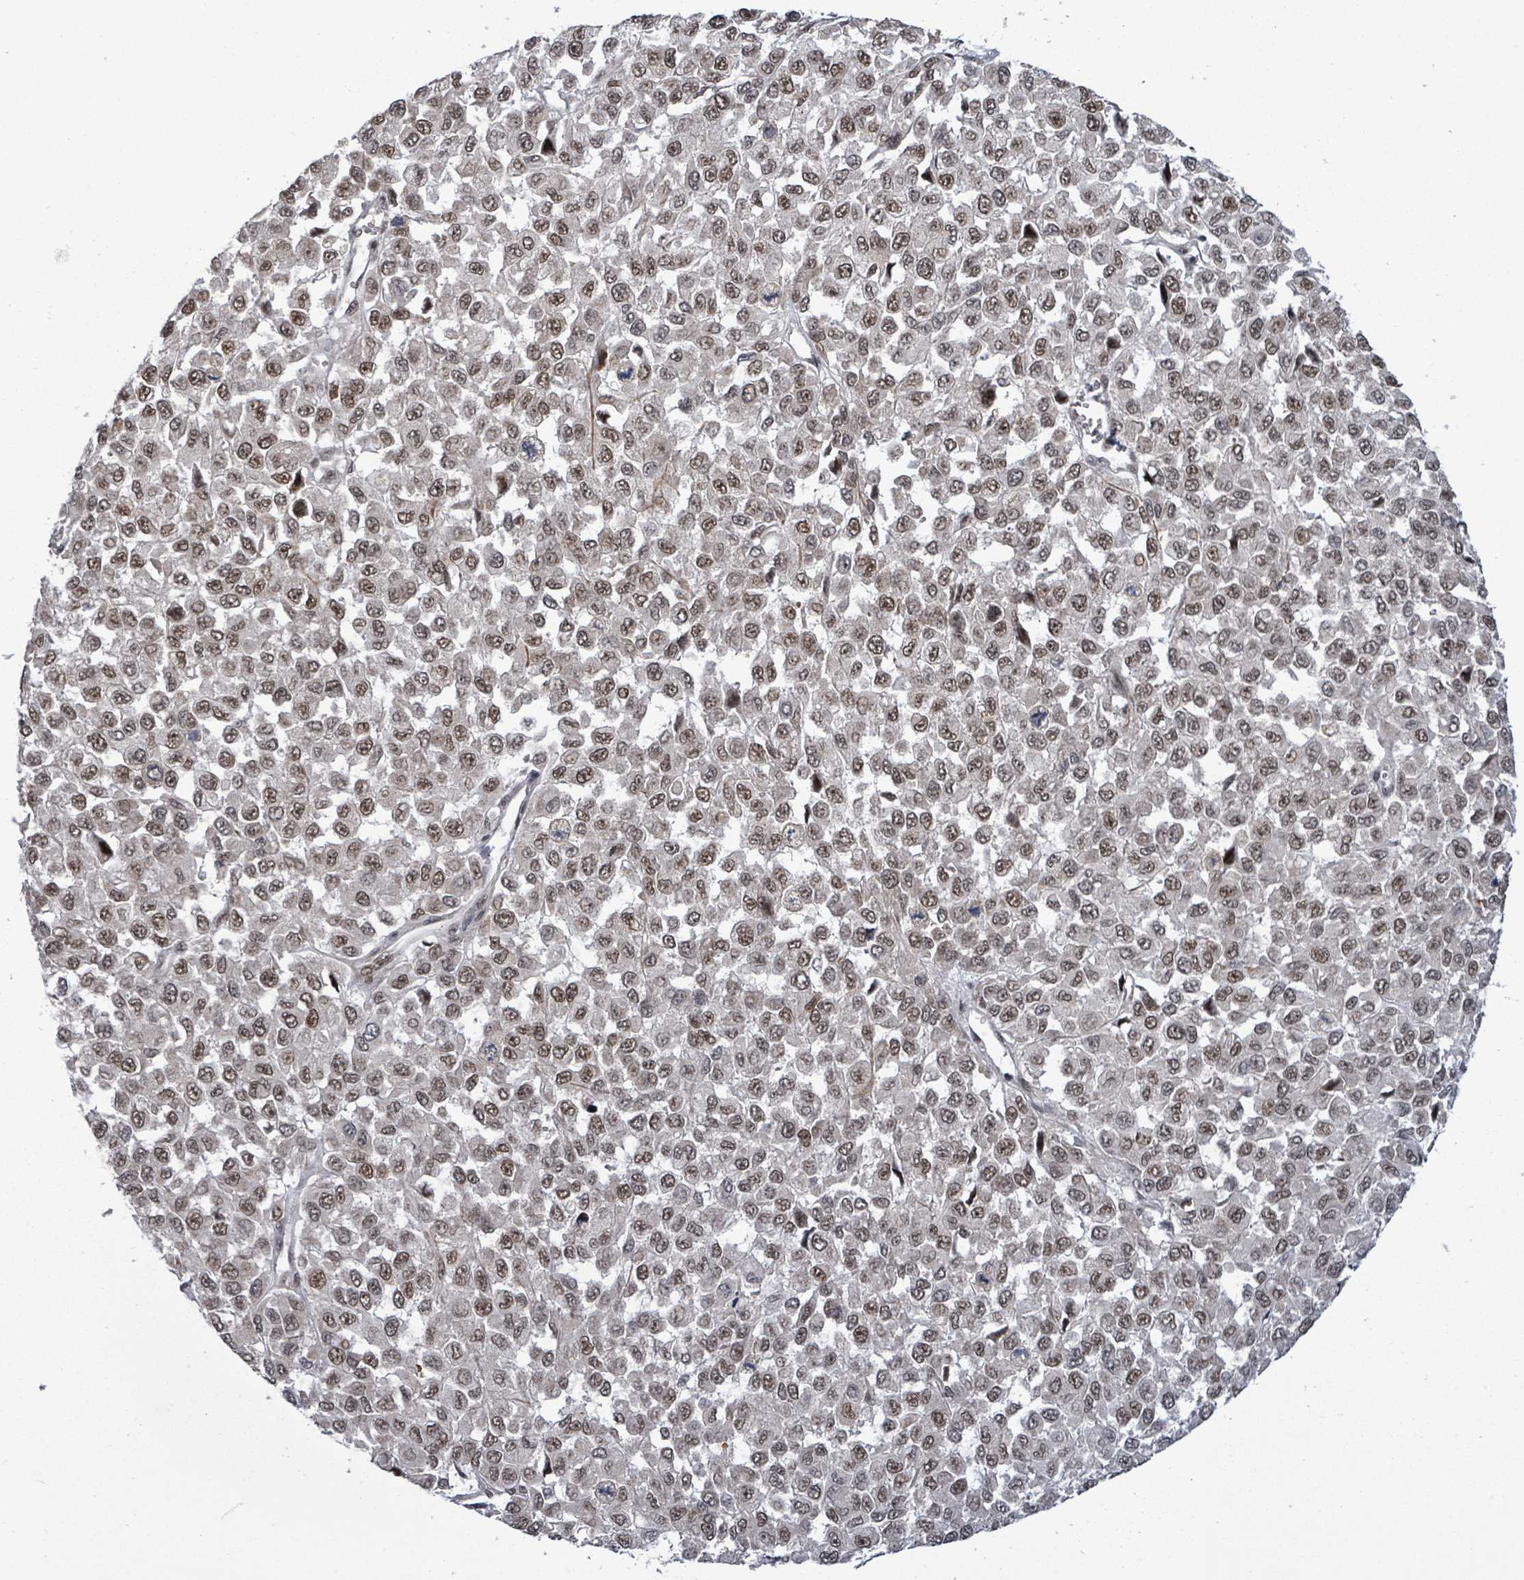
{"staining": {"intensity": "moderate", "quantity": ">75%", "location": "nuclear"}, "tissue": "melanoma", "cell_type": "Tumor cells", "image_type": "cancer", "snomed": [{"axis": "morphology", "description": "Malignant melanoma, NOS"}, {"axis": "topography", "description": "Skin"}], "caption": "A brown stain shows moderate nuclear expression of a protein in melanoma tumor cells.", "gene": "PATZ1", "patient": {"sex": "male", "age": 62}}